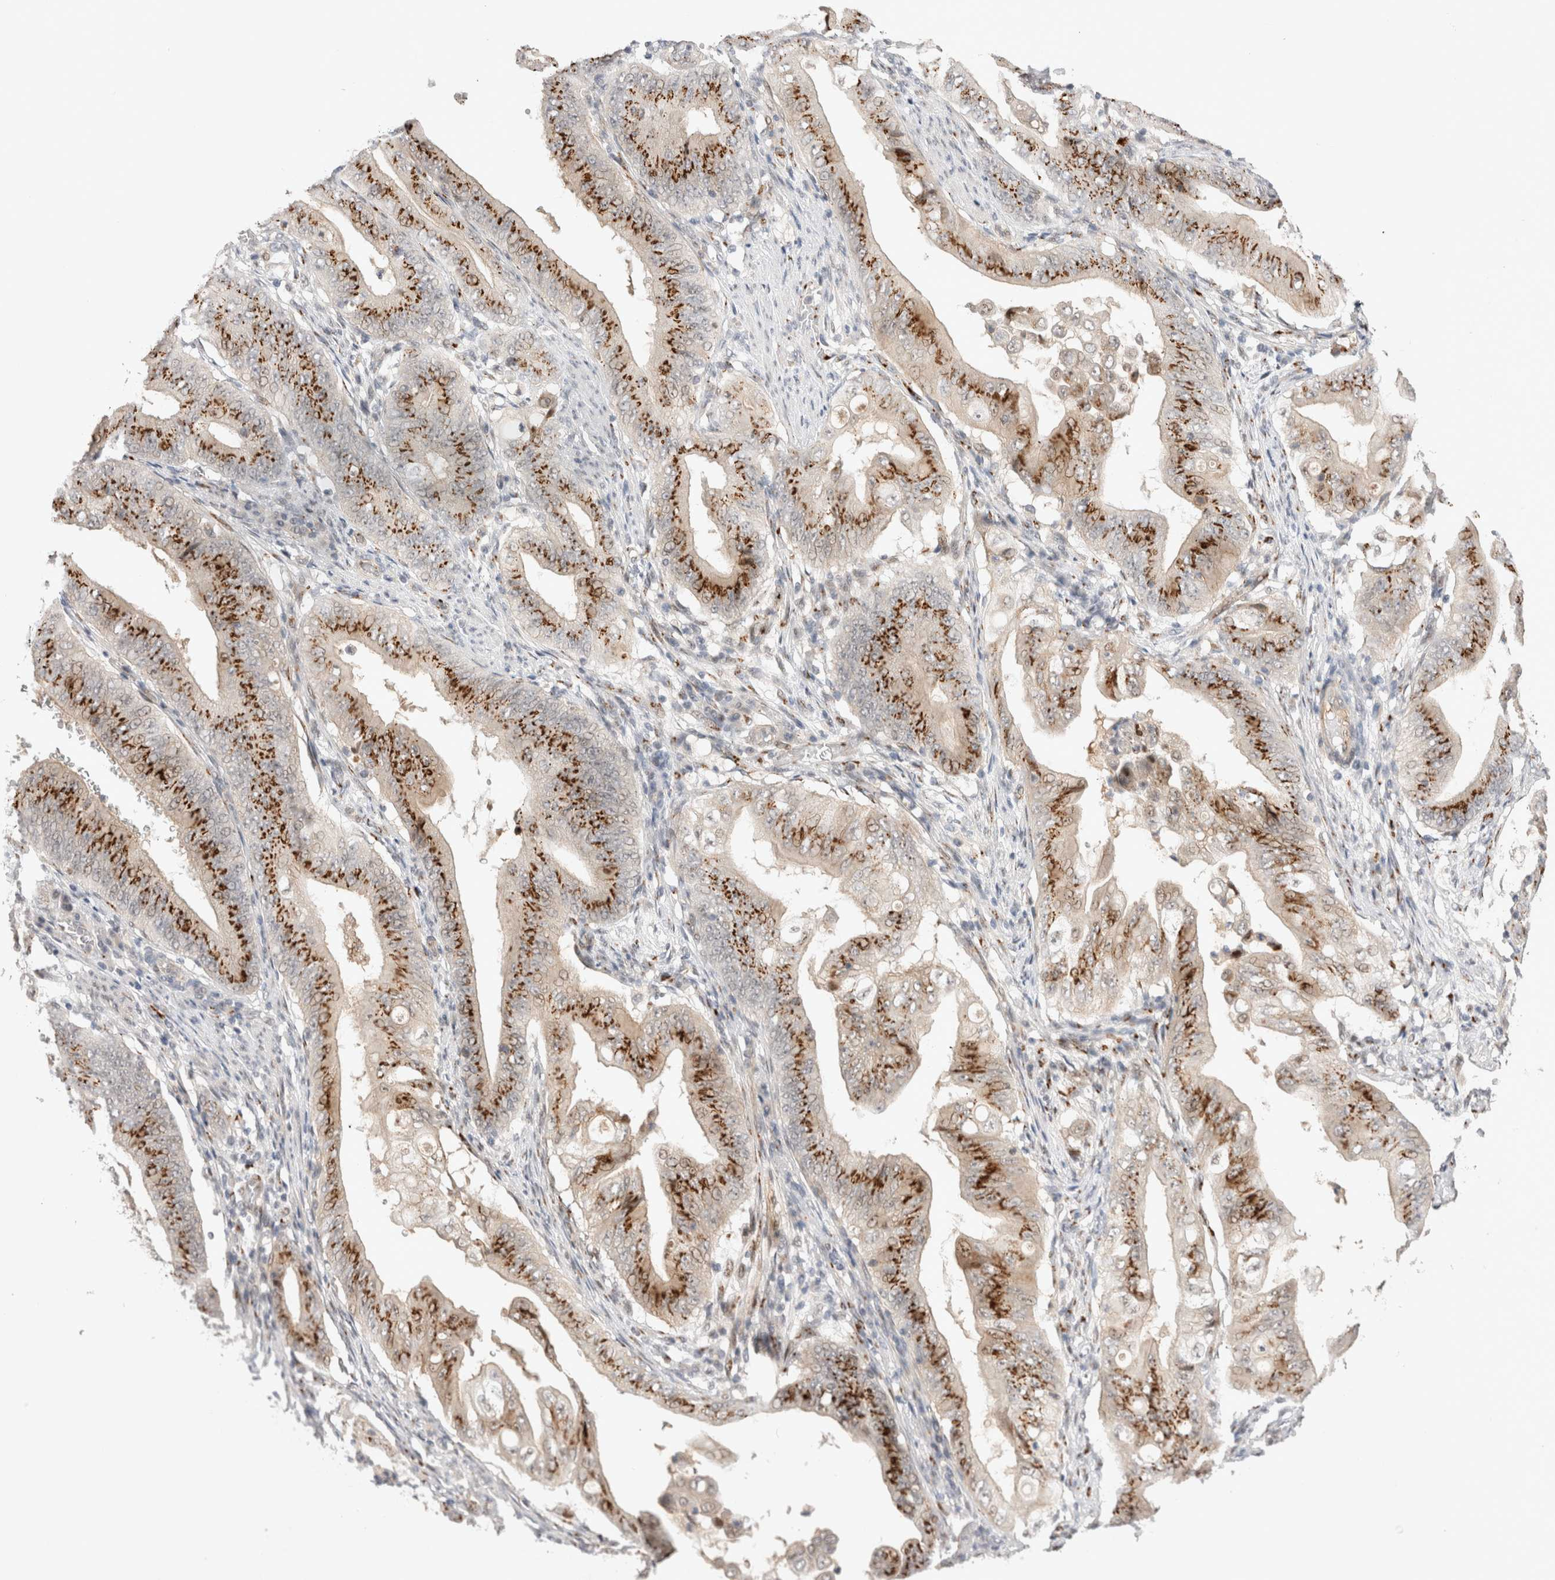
{"staining": {"intensity": "strong", "quantity": ">75%", "location": "cytoplasmic/membranous"}, "tissue": "stomach cancer", "cell_type": "Tumor cells", "image_type": "cancer", "snomed": [{"axis": "morphology", "description": "Adenocarcinoma, NOS"}, {"axis": "topography", "description": "Stomach"}], "caption": "Strong cytoplasmic/membranous positivity is present in approximately >75% of tumor cells in stomach adenocarcinoma. The staining is performed using DAB brown chromogen to label protein expression. The nuclei are counter-stained blue using hematoxylin.", "gene": "VPS28", "patient": {"sex": "female", "age": 73}}